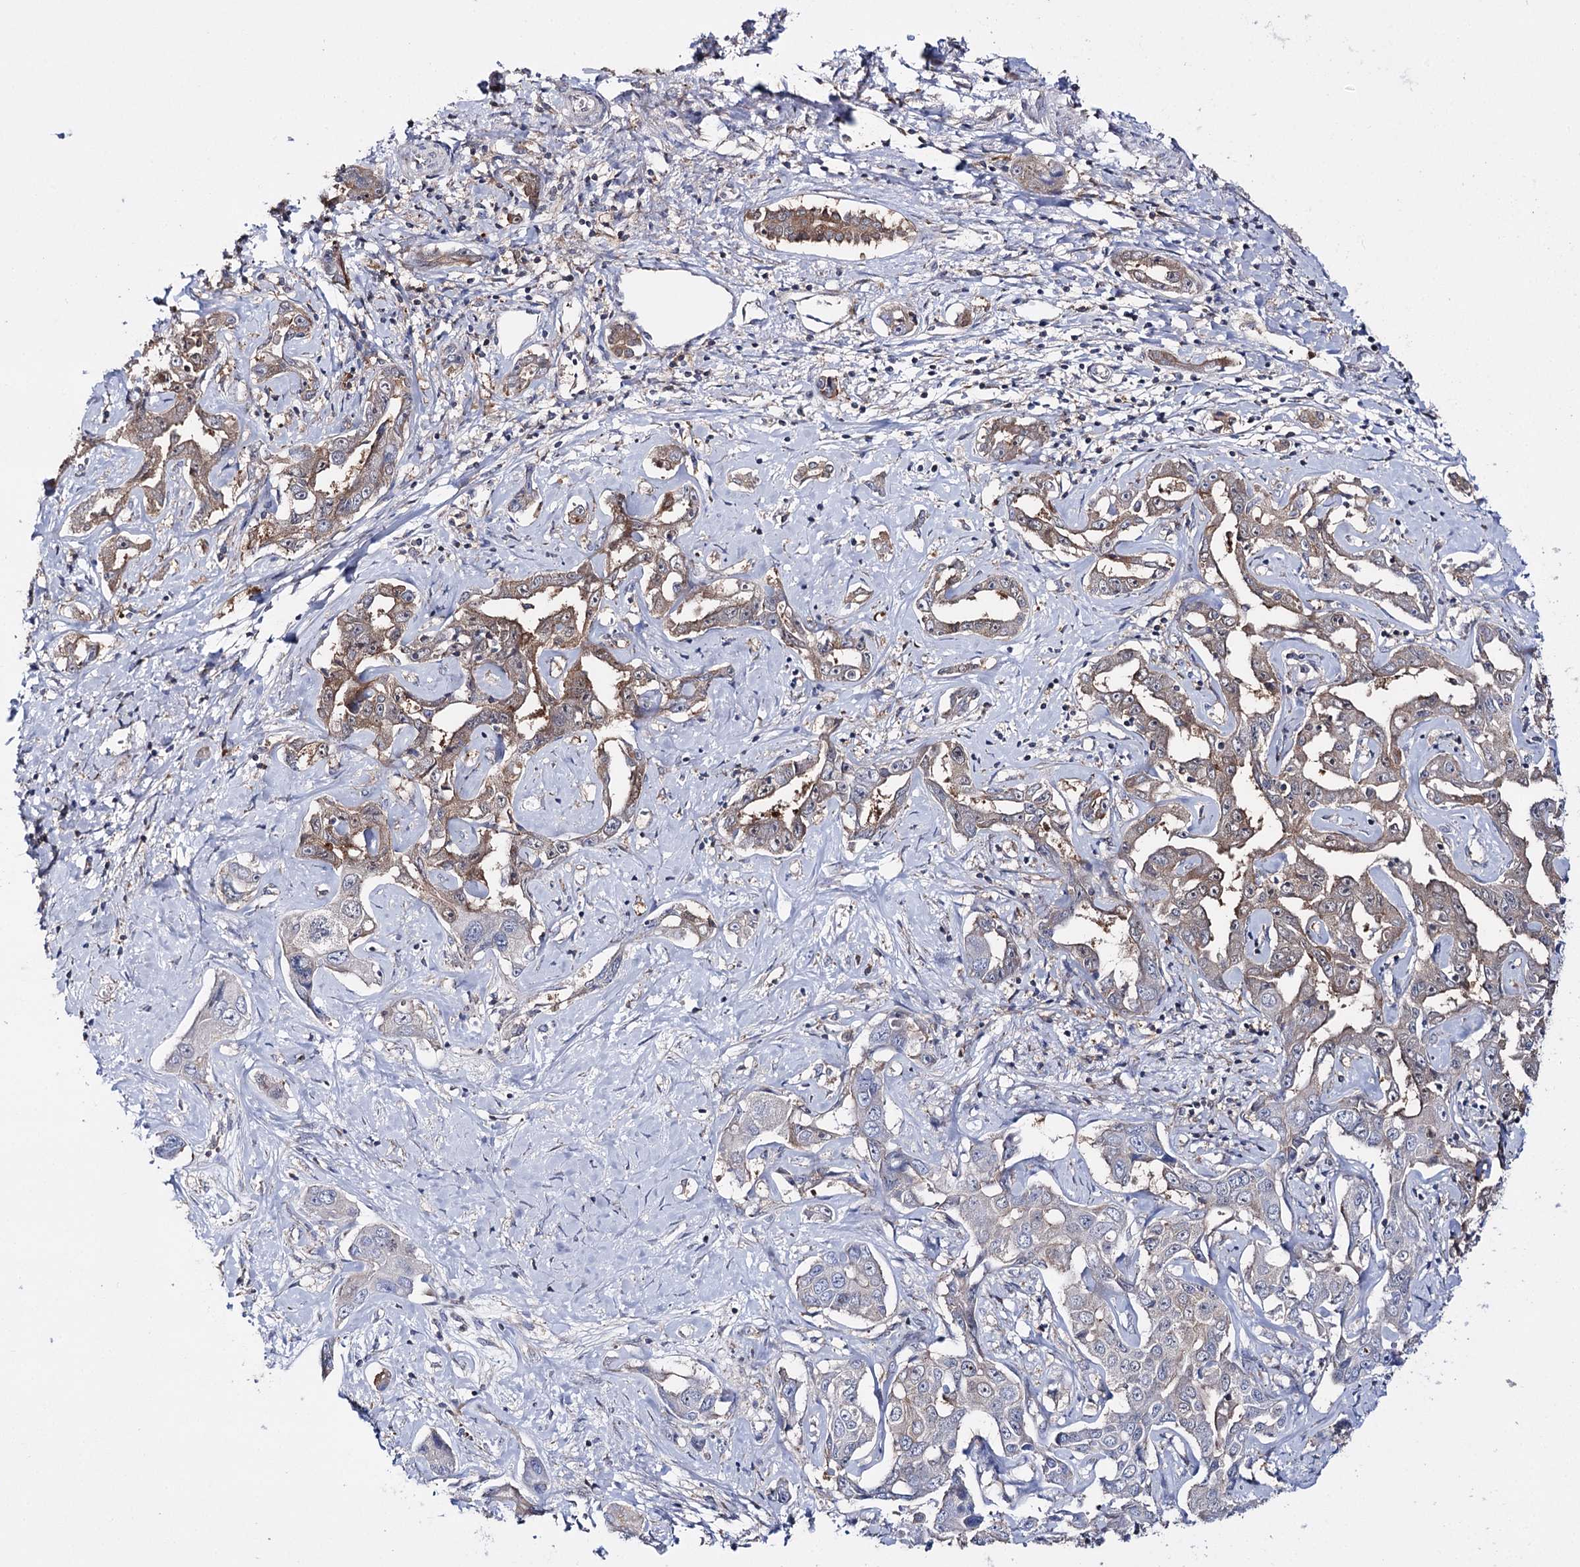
{"staining": {"intensity": "moderate", "quantity": "25%-75%", "location": "cytoplasmic/membranous"}, "tissue": "liver cancer", "cell_type": "Tumor cells", "image_type": "cancer", "snomed": [{"axis": "morphology", "description": "Cholangiocarcinoma"}, {"axis": "topography", "description": "Liver"}], "caption": "This photomicrograph displays IHC staining of human liver cancer (cholangiocarcinoma), with medium moderate cytoplasmic/membranous positivity in approximately 25%-75% of tumor cells.", "gene": "PTER", "patient": {"sex": "male", "age": 59}}